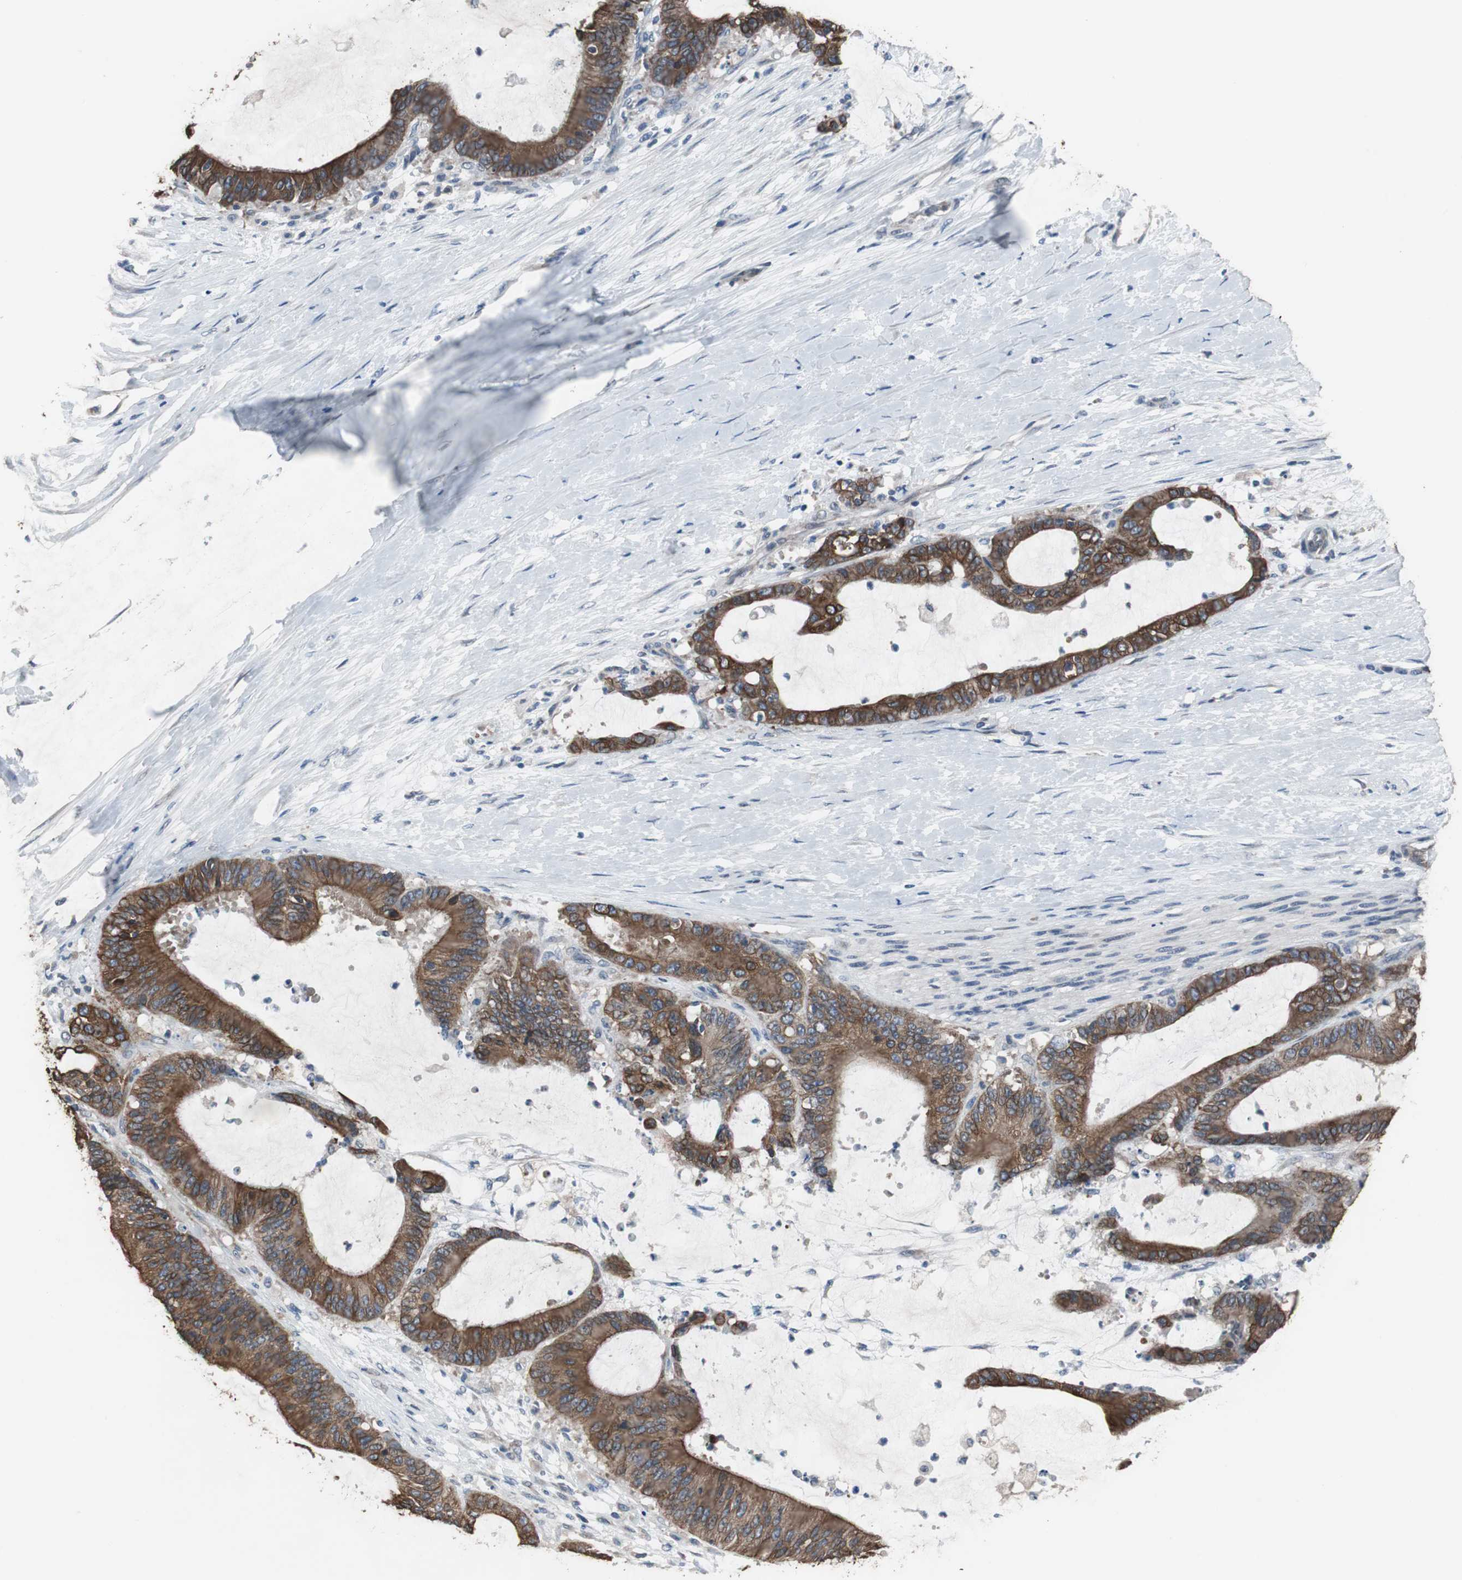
{"staining": {"intensity": "strong", "quantity": ">75%", "location": "cytoplasmic/membranous"}, "tissue": "liver cancer", "cell_type": "Tumor cells", "image_type": "cancer", "snomed": [{"axis": "morphology", "description": "Cholangiocarcinoma"}, {"axis": "topography", "description": "Liver"}], "caption": "Approximately >75% of tumor cells in liver cholangiocarcinoma exhibit strong cytoplasmic/membranous protein staining as visualized by brown immunohistochemical staining.", "gene": "USP10", "patient": {"sex": "female", "age": 73}}